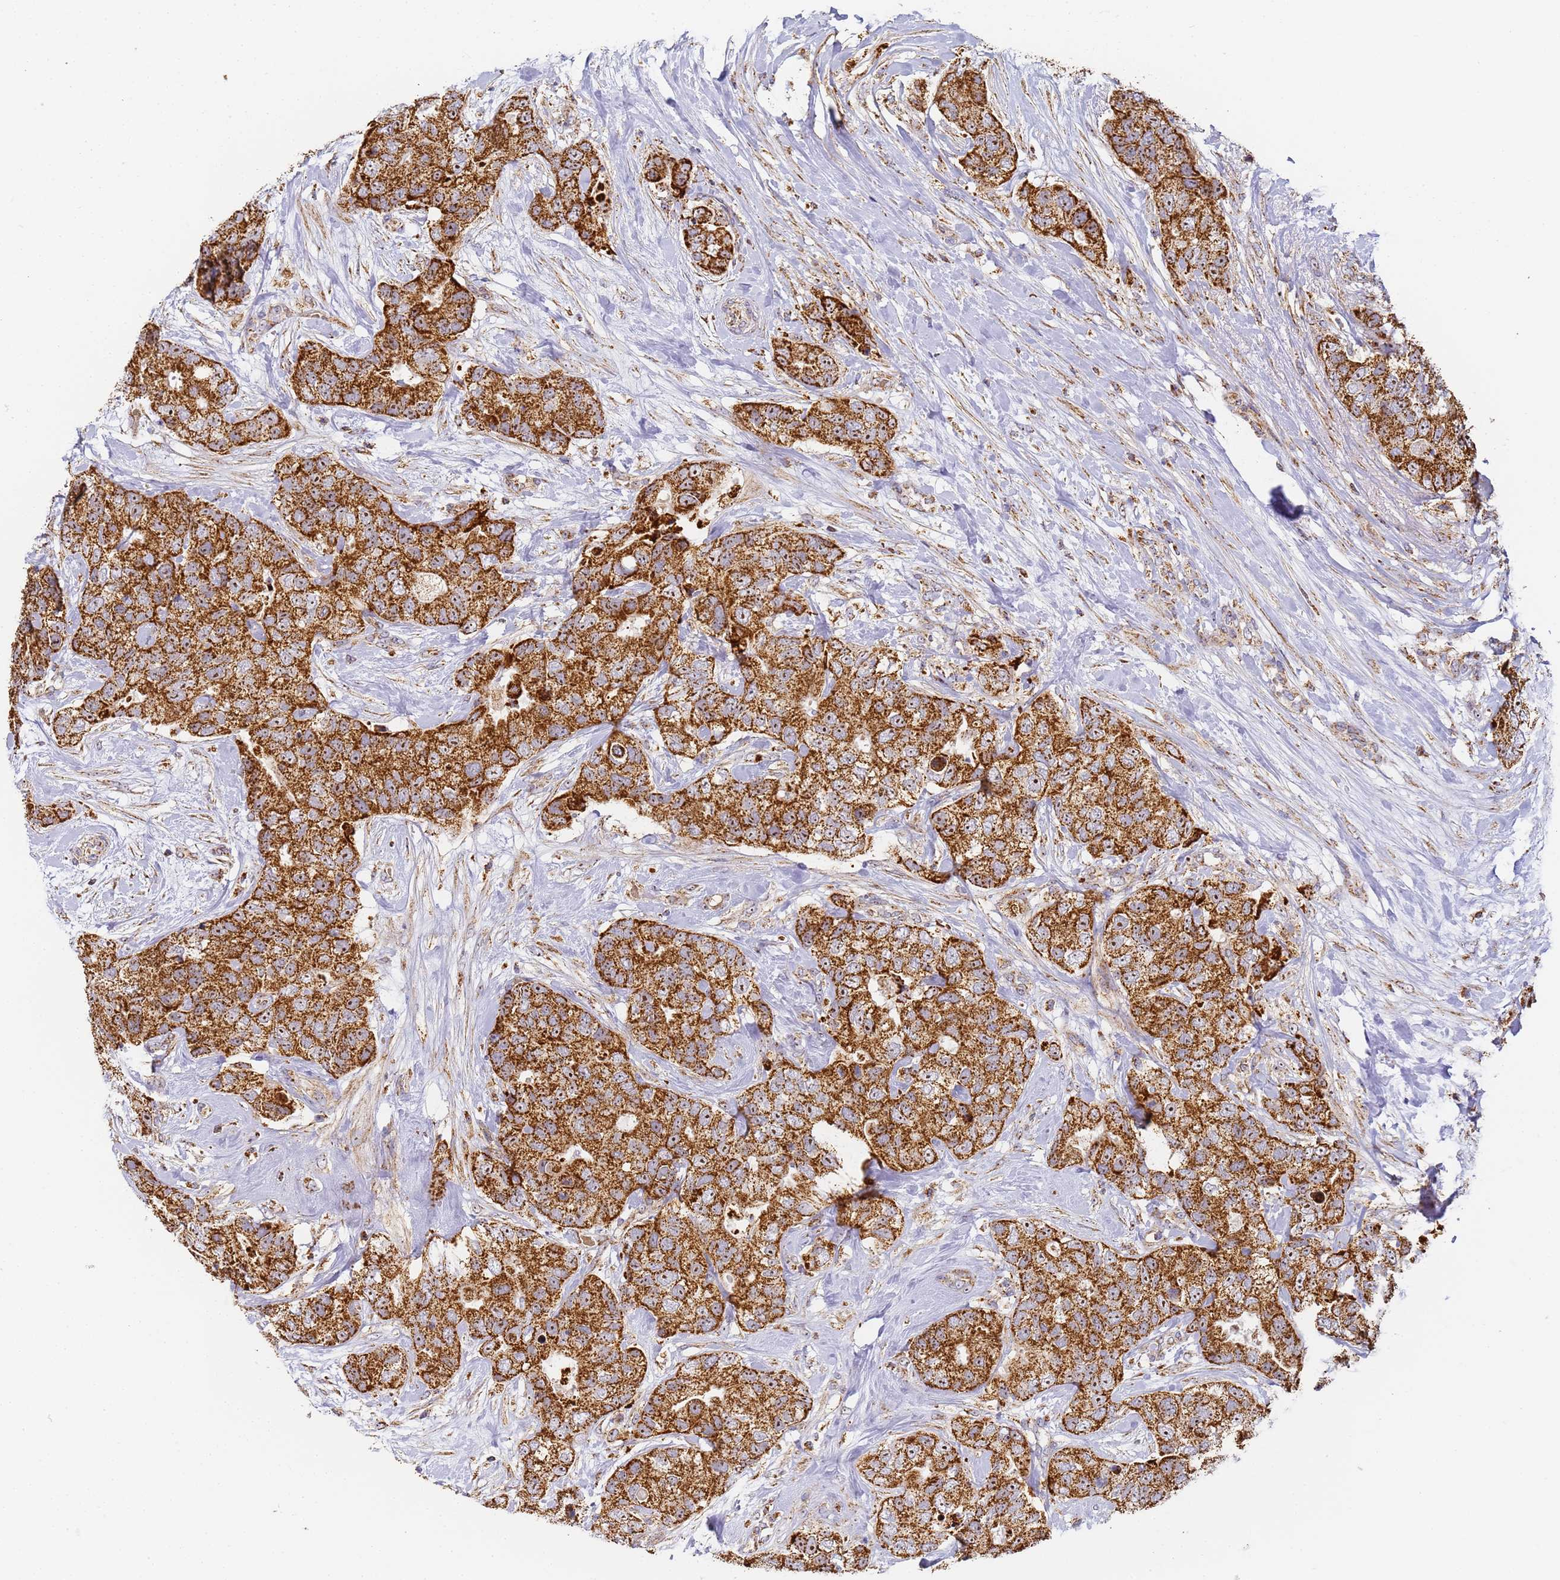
{"staining": {"intensity": "strong", "quantity": ">75%", "location": "cytoplasmic/membranous,nuclear"}, "tissue": "breast cancer", "cell_type": "Tumor cells", "image_type": "cancer", "snomed": [{"axis": "morphology", "description": "Duct carcinoma"}, {"axis": "topography", "description": "Breast"}], "caption": "Strong cytoplasmic/membranous and nuclear expression is identified in approximately >75% of tumor cells in breast cancer. The protein of interest is shown in brown color, while the nuclei are stained blue.", "gene": "FRG2C", "patient": {"sex": "female", "age": 62}}